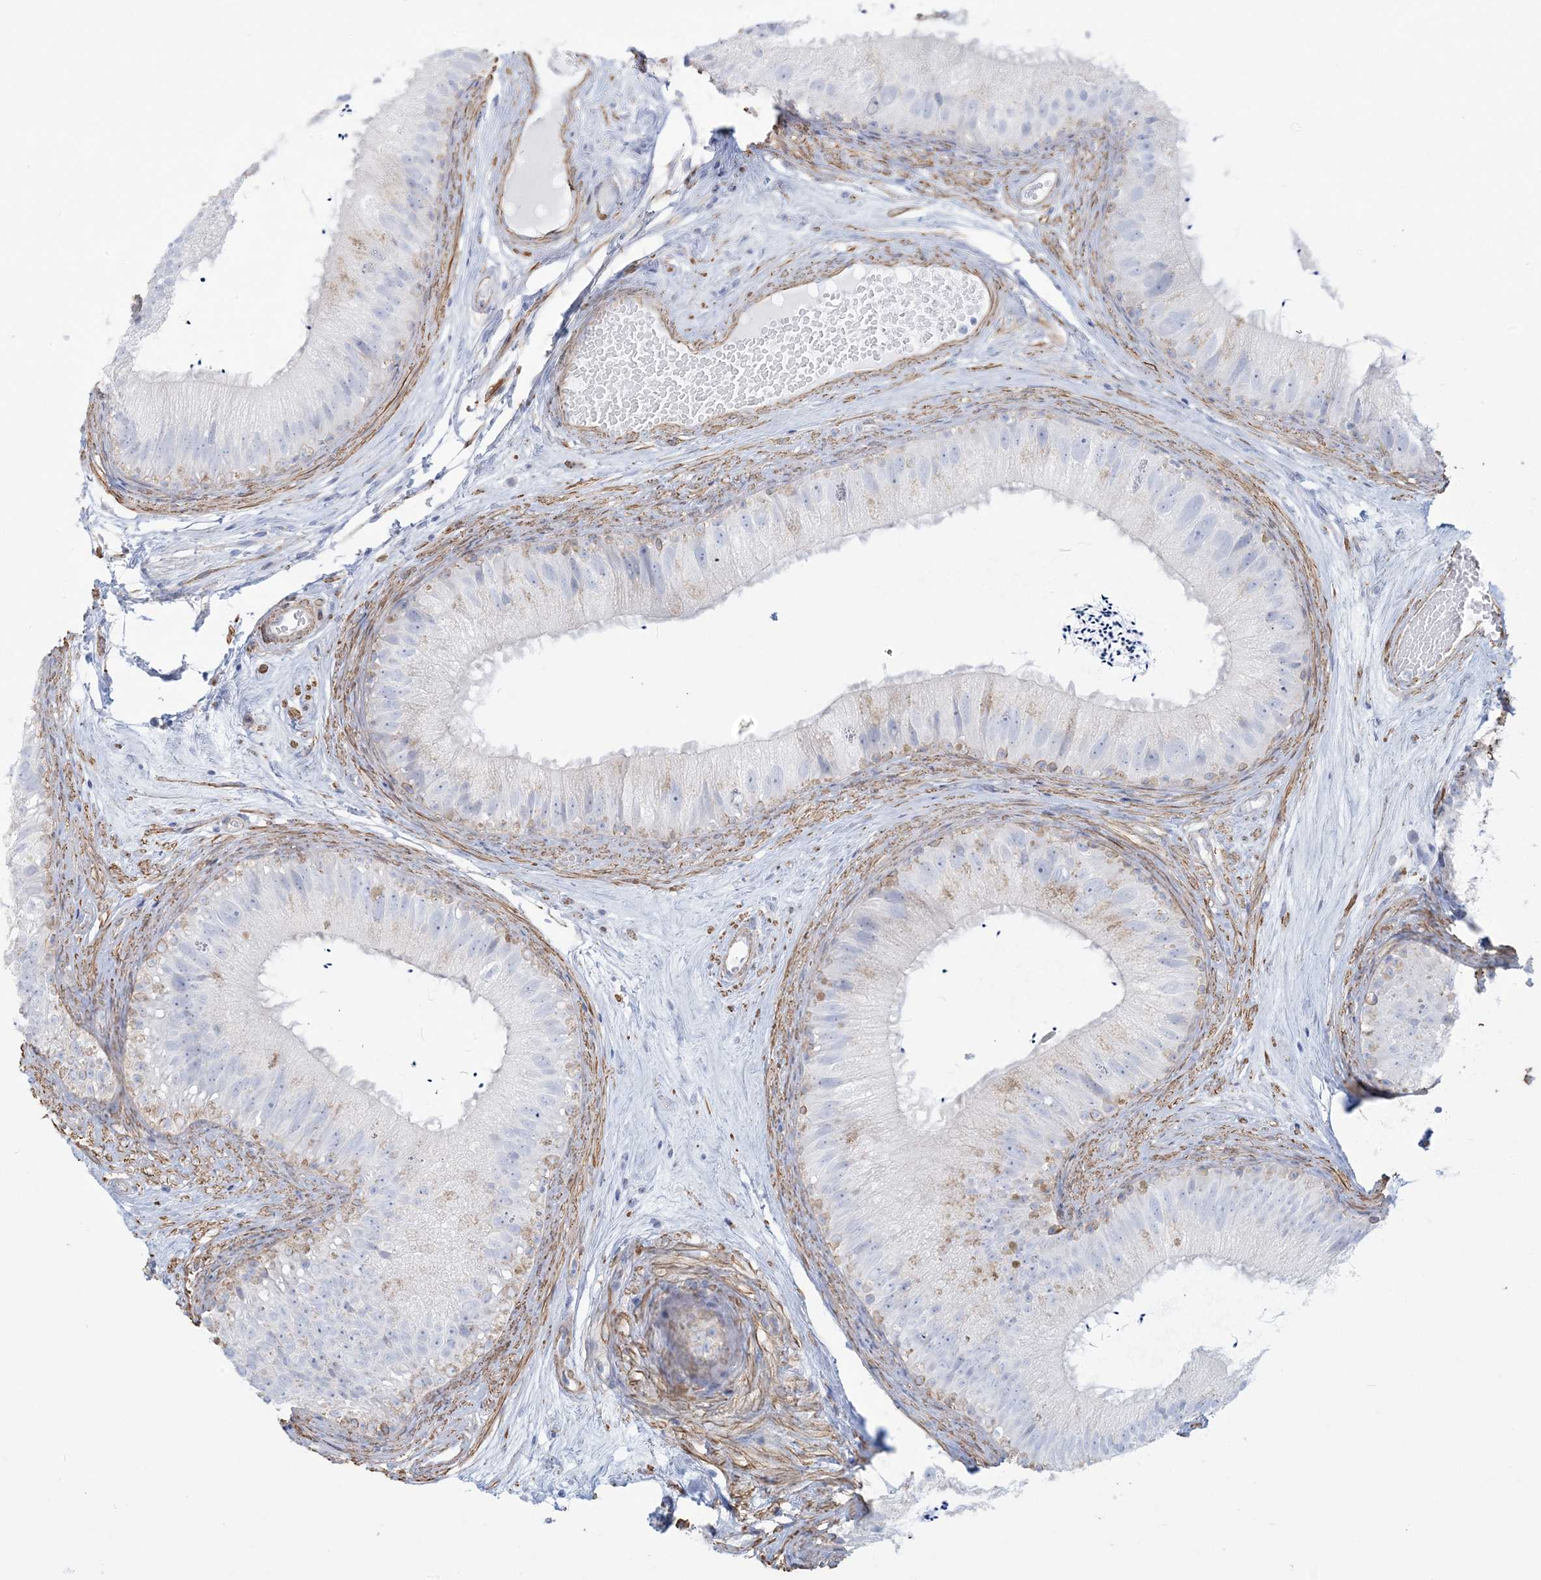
{"staining": {"intensity": "moderate", "quantity": "<25%", "location": "cytoplasmic/membranous"}, "tissue": "epididymis", "cell_type": "Glandular cells", "image_type": "normal", "snomed": [{"axis": "morphology", "description": "Normal tissue, NOS"}, {"axis": "topography", "description": "Epididymis"}], "caption": "About <25% of glandular cells in unremarkable epididymis reveal moderate cytoplasmic/membranous protein positivity as visualized by brown immunohistochemical staining.", "gene": "AGXT", "patient": {"sex": "male", "age": 77}}